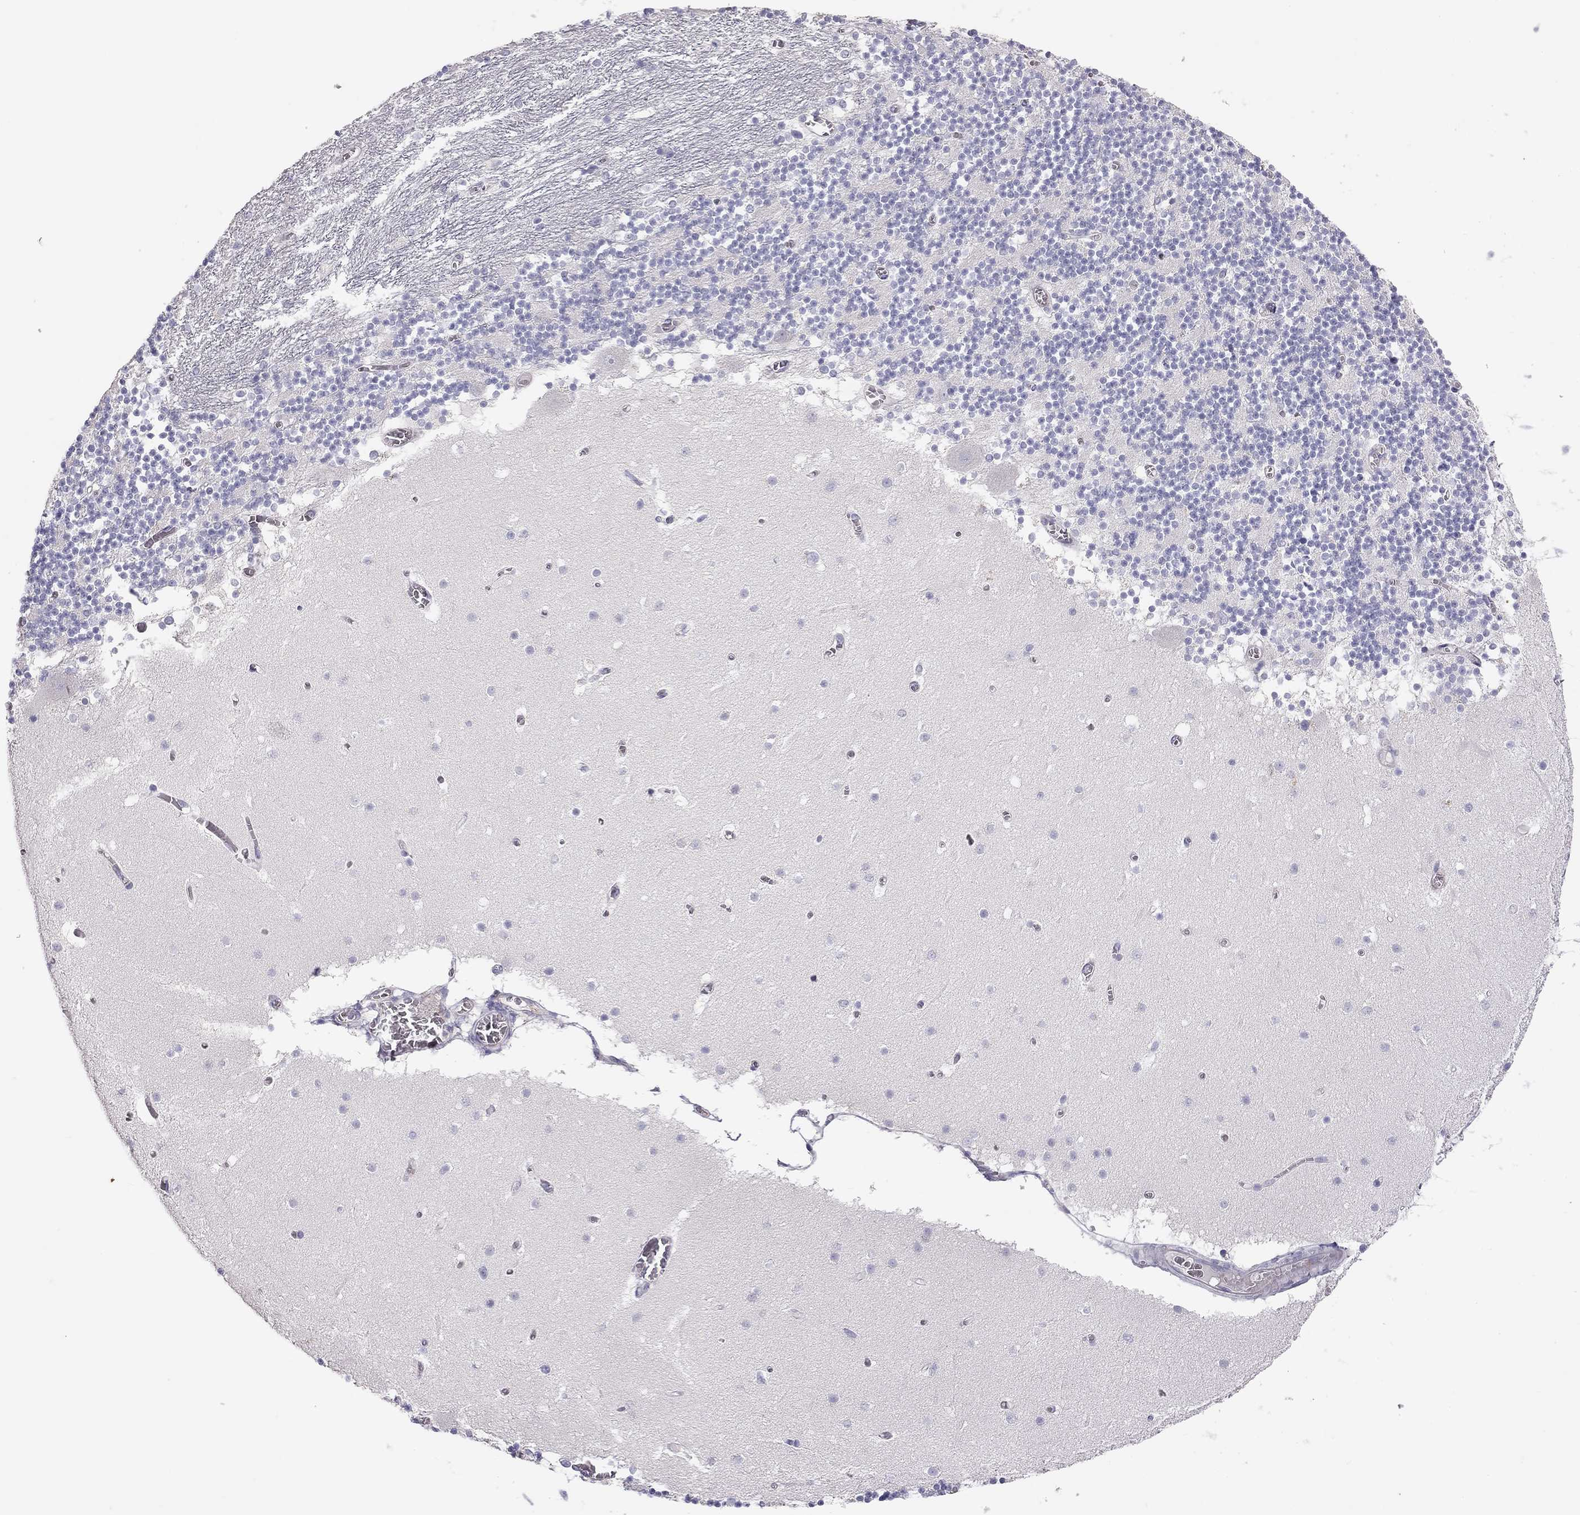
{"staining": {"intensity": "negative", "quantity": "none", "location": "none"}, "tissue": "cerebellum", "cell_type": "Cells in granular layer", "image_type": "normal", "snomed": [{"axis": "morphology", "description": "Normal tissue, NOS"}, {"axis": "topography", "description": "Cerebellum"}], "caption": "Immunohistochemistry of unremarkable cerebellum reveals no expression in cells in granular layer. Brightfield microscopy of IHC stained with DAB (3,3'-diaminobenzidine) (brown) and hematoxylin (blue), captured at high magnification.", "gene": "TDRD6", "patient": {"sex": "female", "age": 28}}